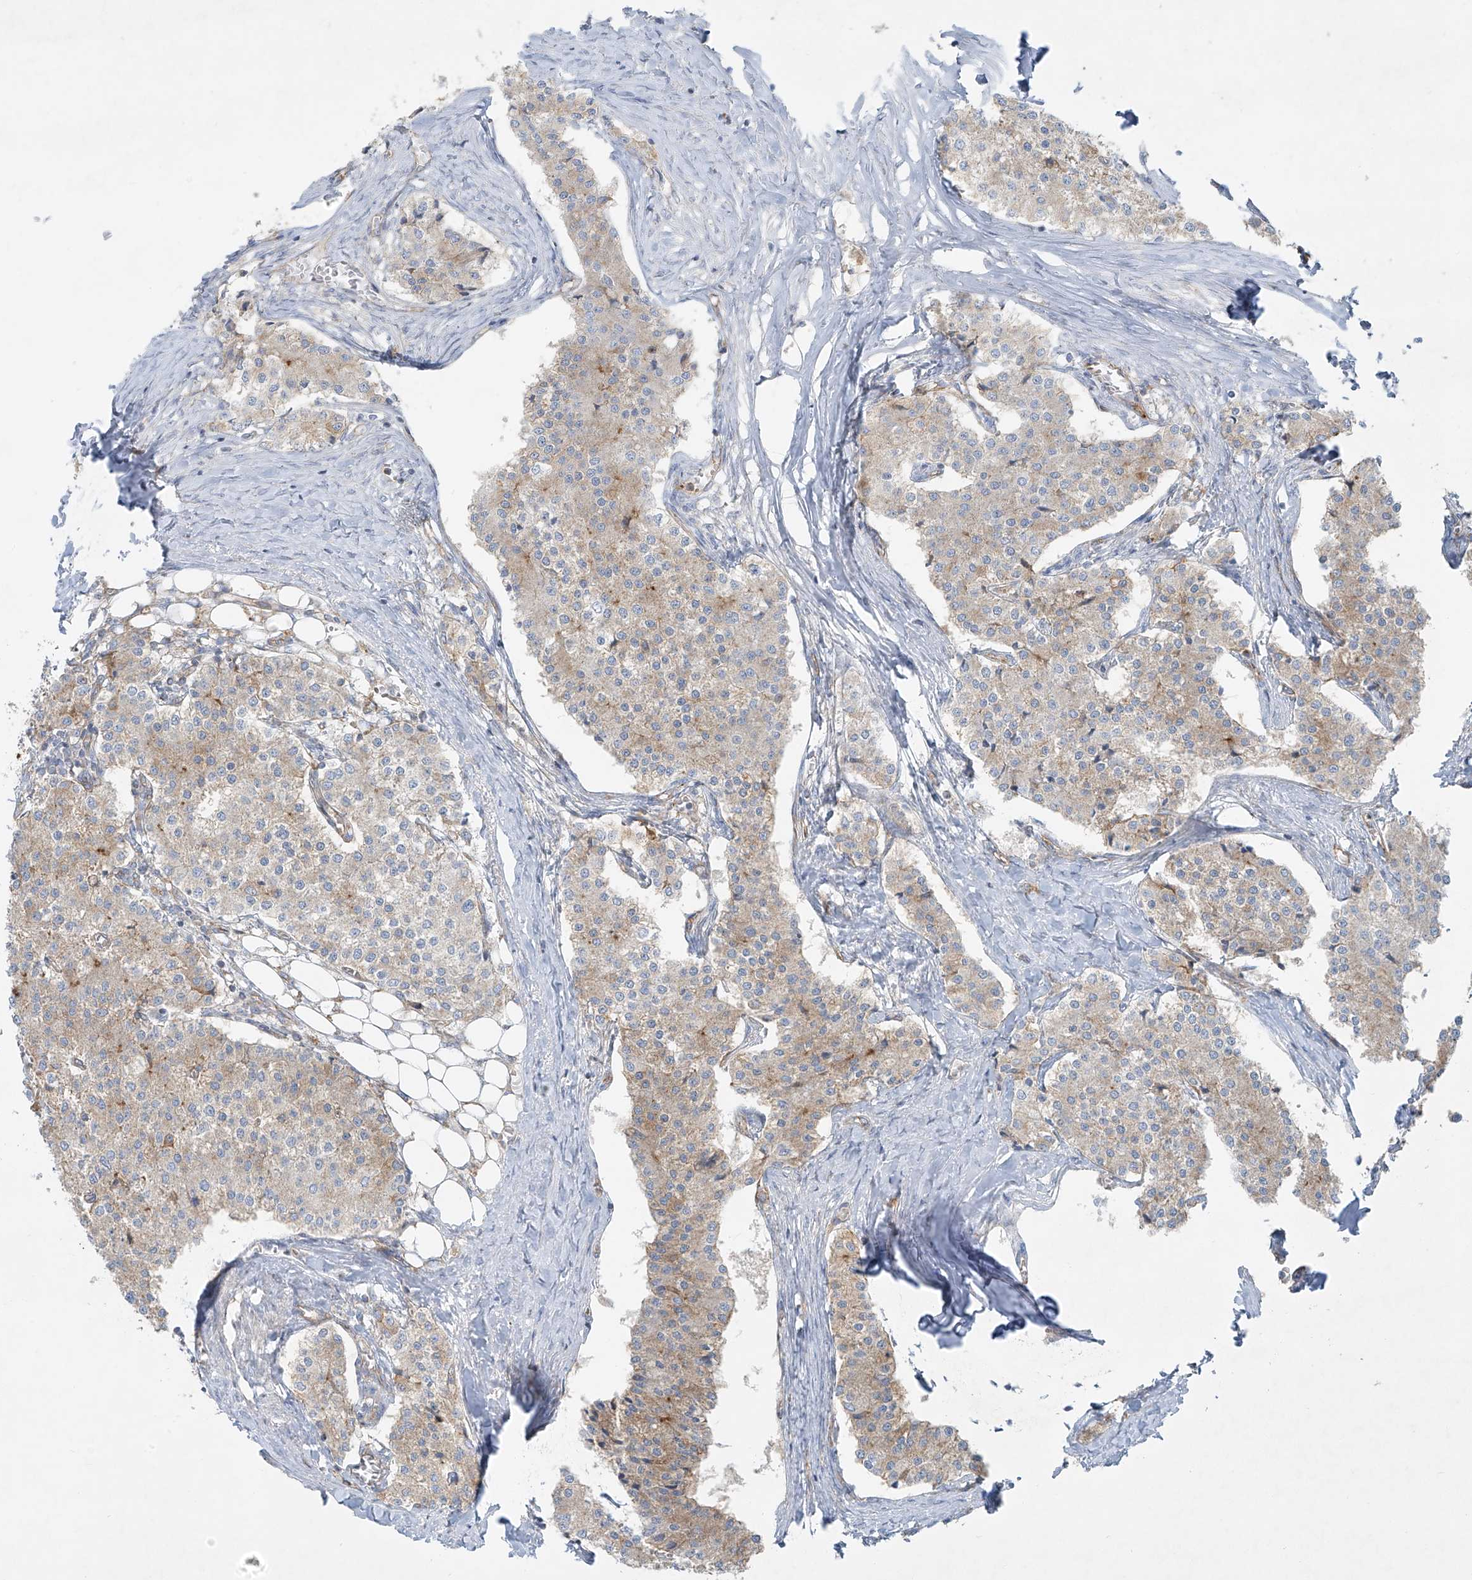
{"staining": {"intensity": "weak", "quantity": "25%-75%", "location": "cytoplasmic/membranous"}, "tissue": "carcinoid", "cell_type": "Tumor cells", "image_type": "cancer", "snomed": [{"axis": "morphology", "description": "Carcinoid, malignant, NOS"}, {"axis": "topography", "description": "Colon"}], "caption": "This is a histology image of IHC staining of malignant carcinoid, which shows weak expression in the cytoplasmic/membranous of tumor cells.", "gene": "VAMP5", "patient": {"sex": "female", "age": 52}}